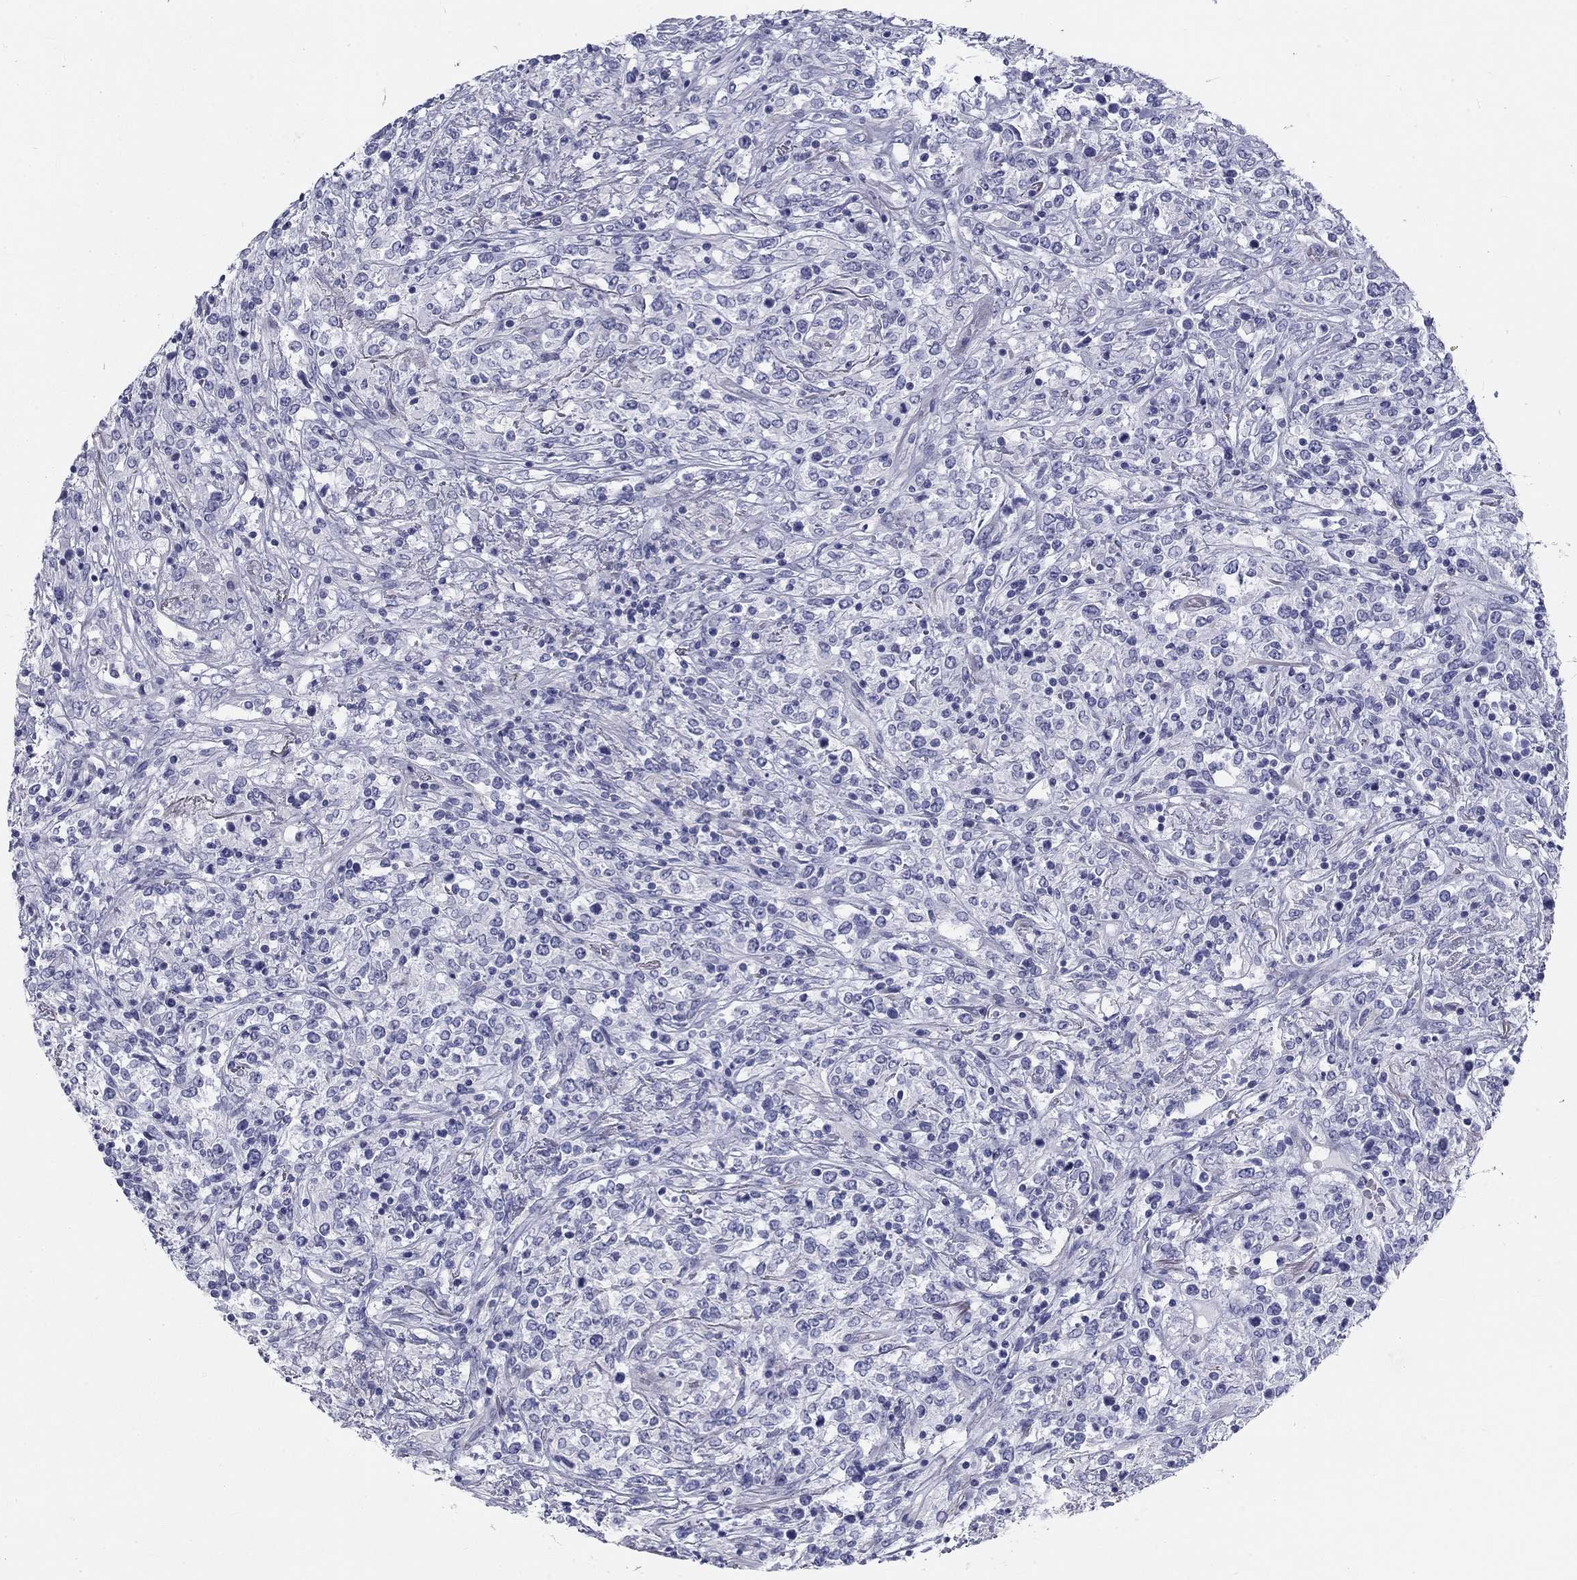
{"staining": {"intensity": "negative", "quantity": "none", "location": "none"}, "tissue": "lymphoma", "cell_type": "Tumor cells", "image_type": "cancer", "snomed": [{"axis": "morphology", "description": "Malignant lymphoma, non-Hodgkin's type, High grade"}, {"axis": "topography", "description": "Lung"}], "caption": "The histopathology image reveals no significant positivity in tumor cells of lymphoma.", "gene": "GALNTL5", "patient": {"sex": "male", "age": 79}}